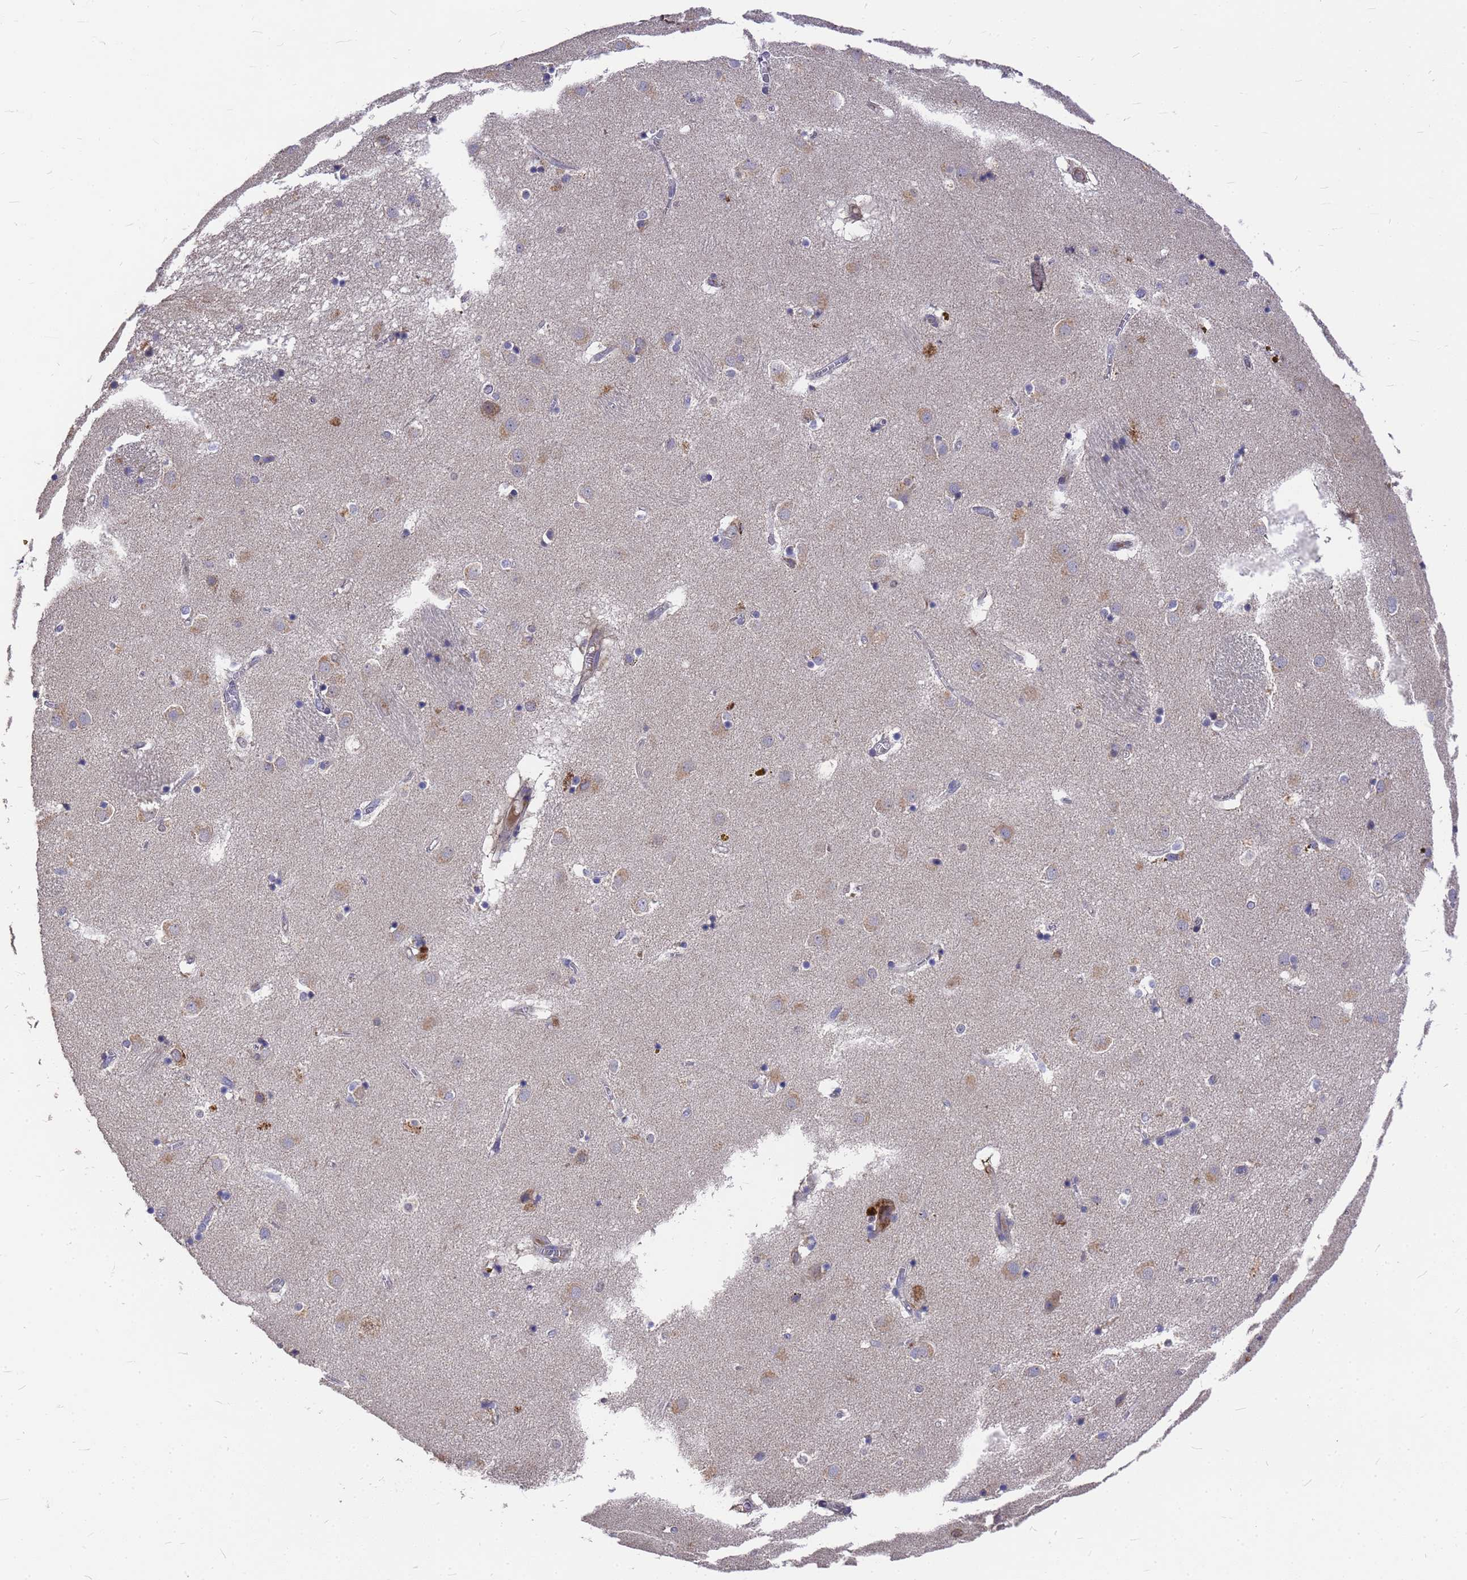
{"staining": {"intensity": "negative", "quantity": "none", "location": "none"}, "tissue": "caudate", "cell_type": "Glial cells", "image_type": "normal", "snomed": [{"axis": "morphology", "description": "Normal tissue, NOS"}, {"axis": "topography", "description": "Lateral ventricle wall"}], "caption": "The immunohistochemistry micrograph has no significant expression in glial cells of caudate. The staining is performed using DAB (3,3'-diaminobenzidine) brown chromogen with nuclei counter-stained in using hematoxylin.", "gene": "ZNF717", "patient": {"sex": "male", "age": 70}}